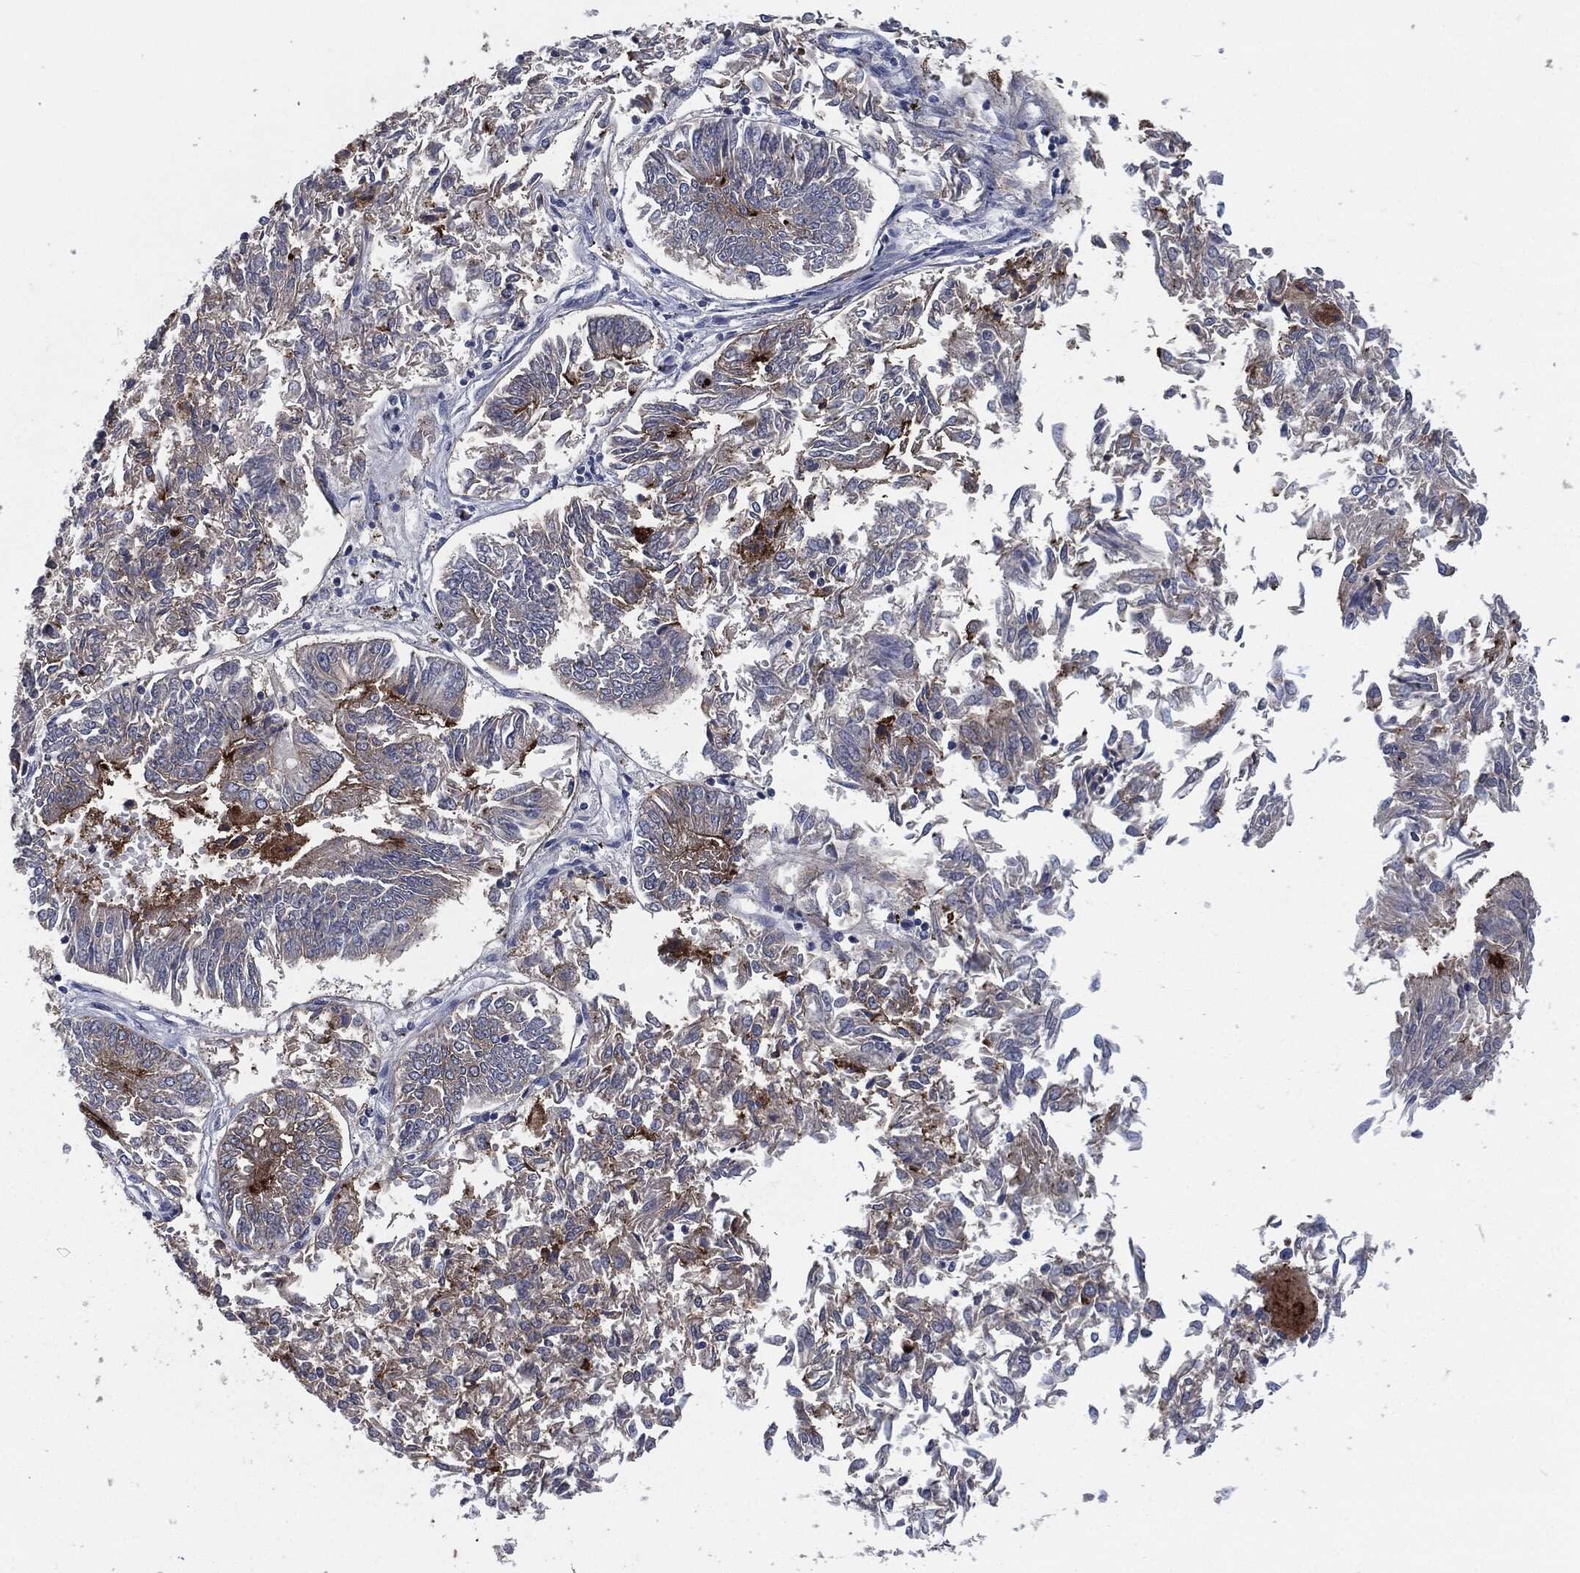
{"staining": {"intensity": "strong", "quantity": "<25%", "location": "cytoplasmic/membranous"}, "tissue": "endometrial cancer", "cell_type": "Tumor cells", "image_type": "cancer", "snomed": [{"axis": "morphology", "description": "Adenocarcinoma, NOS"}, {"axis": "topography", "description": "Endometrium"}], "caption": "IHC (DAB) staining of human endometrial adenocarcinoma shows strong cytoplasmic/membranous protein staining in about <25% of tumor cells.", "gene": "PROM1", "patient": {"sex": "female", "age": 58}}